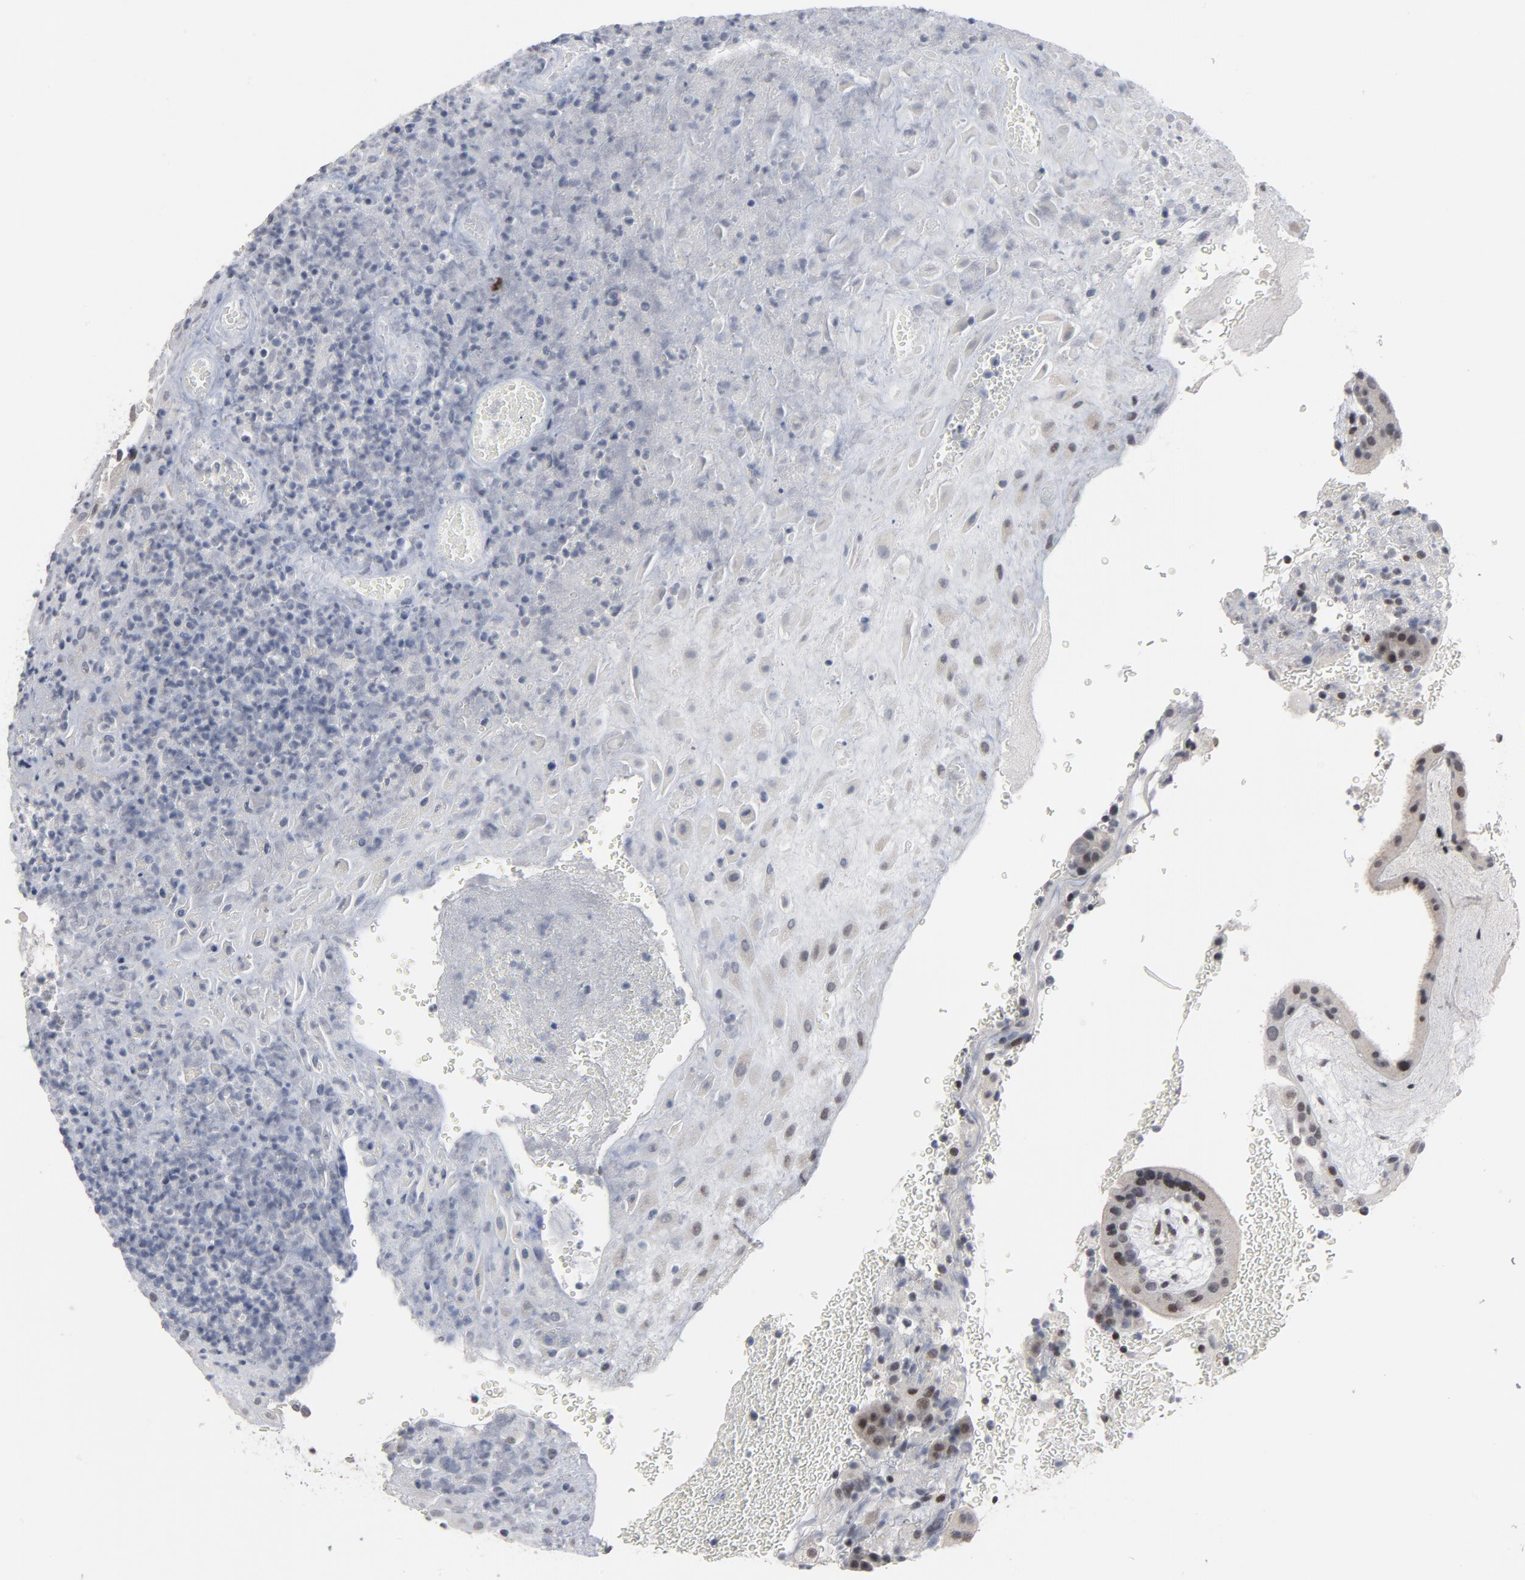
{"staining": {"intensity": "moderate", "quantity": ">75%", "location": "cytoplasmic/membranous,nuclear"}, "tissue": "placenta", "cell_type": "Decidual cells", "image_type": "normal", "snomed": [{"axis": "morphology", "description": "Normal tissue, NOS"}, {"axis": "topography", "description": "Placenta"}], "caption": "A micrograph of placenta stained for a protein demonstrates moderate cytoplasmic/membranous,nuclear brown staining in decidual cells.", "gene": "GABPA", "patient": {"sex": "female", "age": 19}}